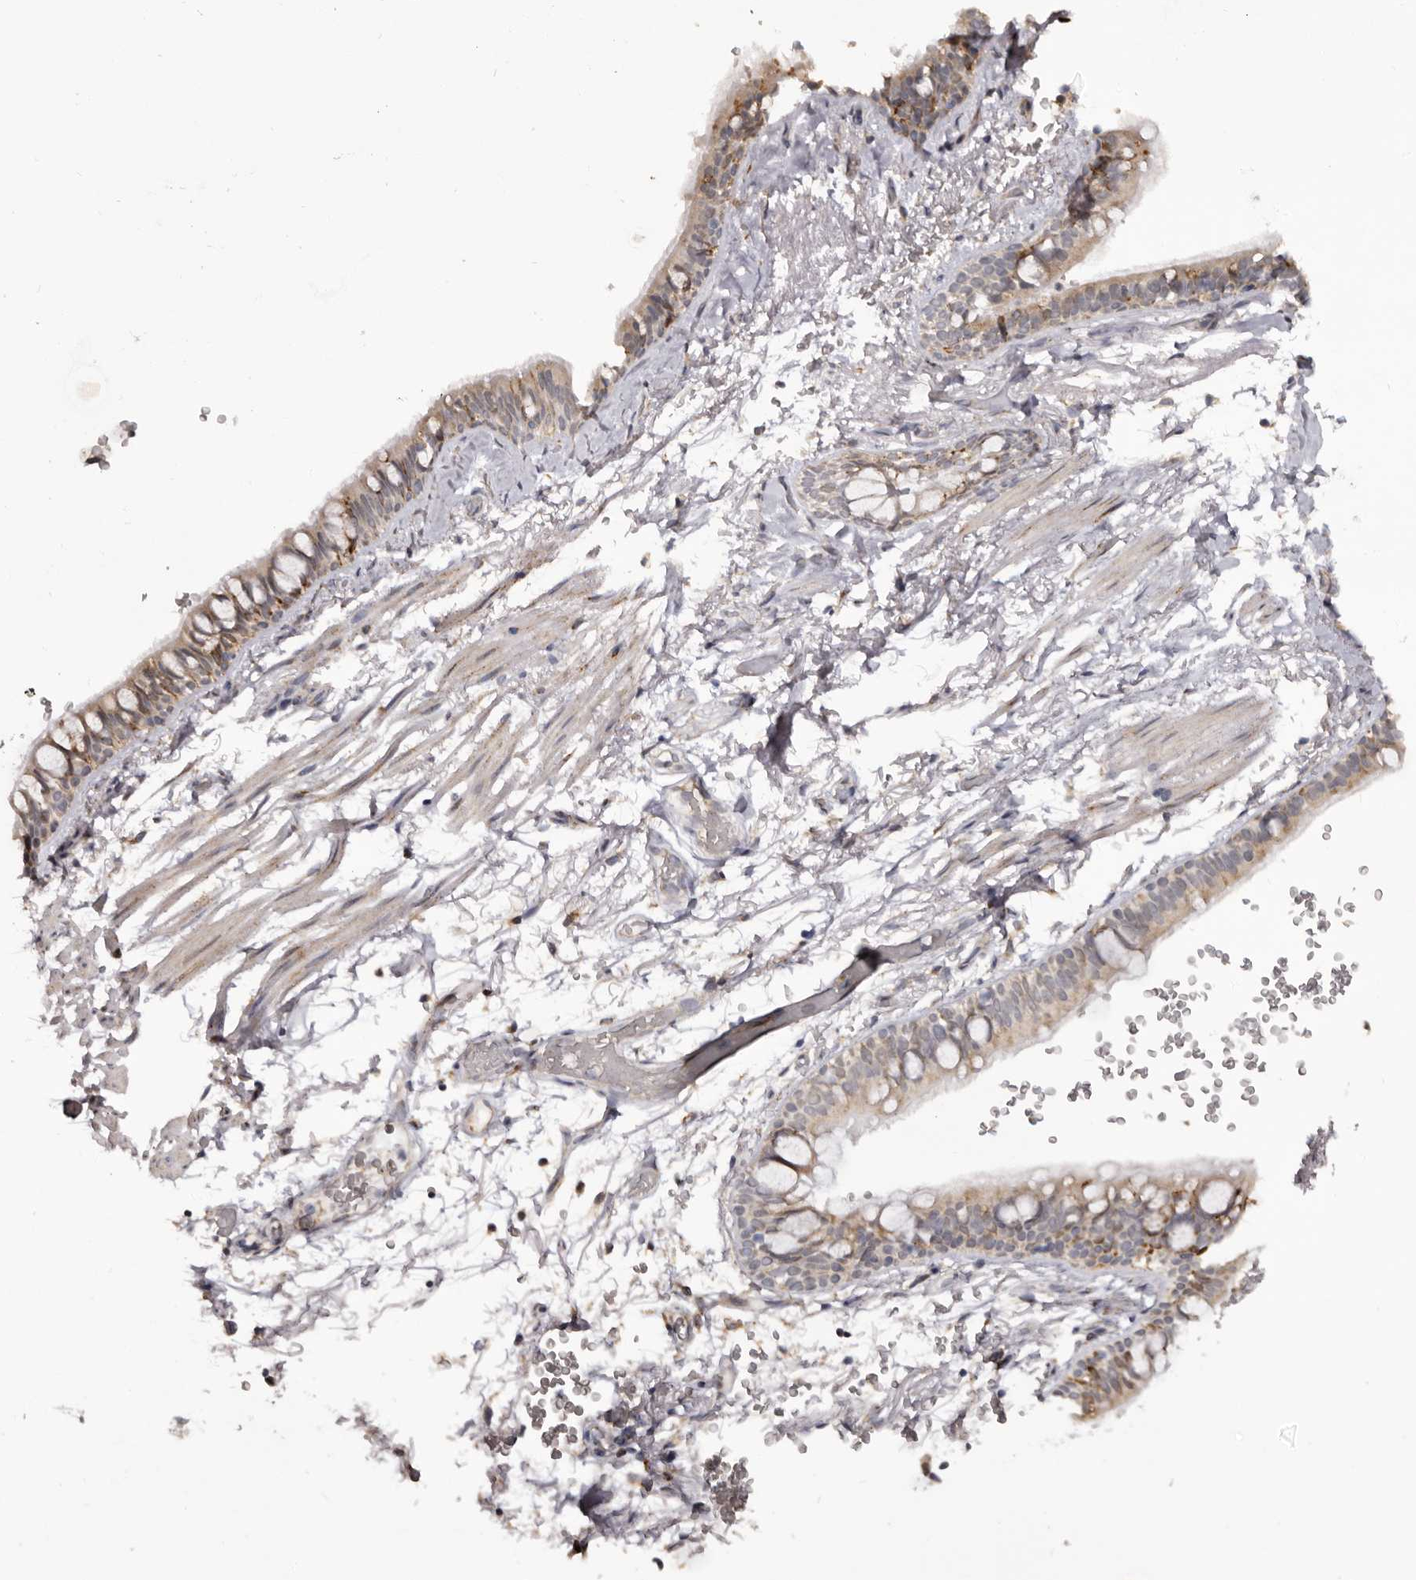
{"staining": {"intensity": "negative", "quantity": "none", "location": "none"}, "tissue": "soft tissue", "cell_type": "Fibroblasts", "image_type": "normal", "snomed": [{"axis": "morphology", "description": "Normal tissue, NOS"}, {"axis": "topography", "description": "Cartilage tissue"}, {"axis": "topography", "description": "Bronchus"}], "caption": "The image exhibits no significant staining in fibroblasts of soft tissue.", "gene": "PIGX", "patient": {"sex": "female", "age": 73}}